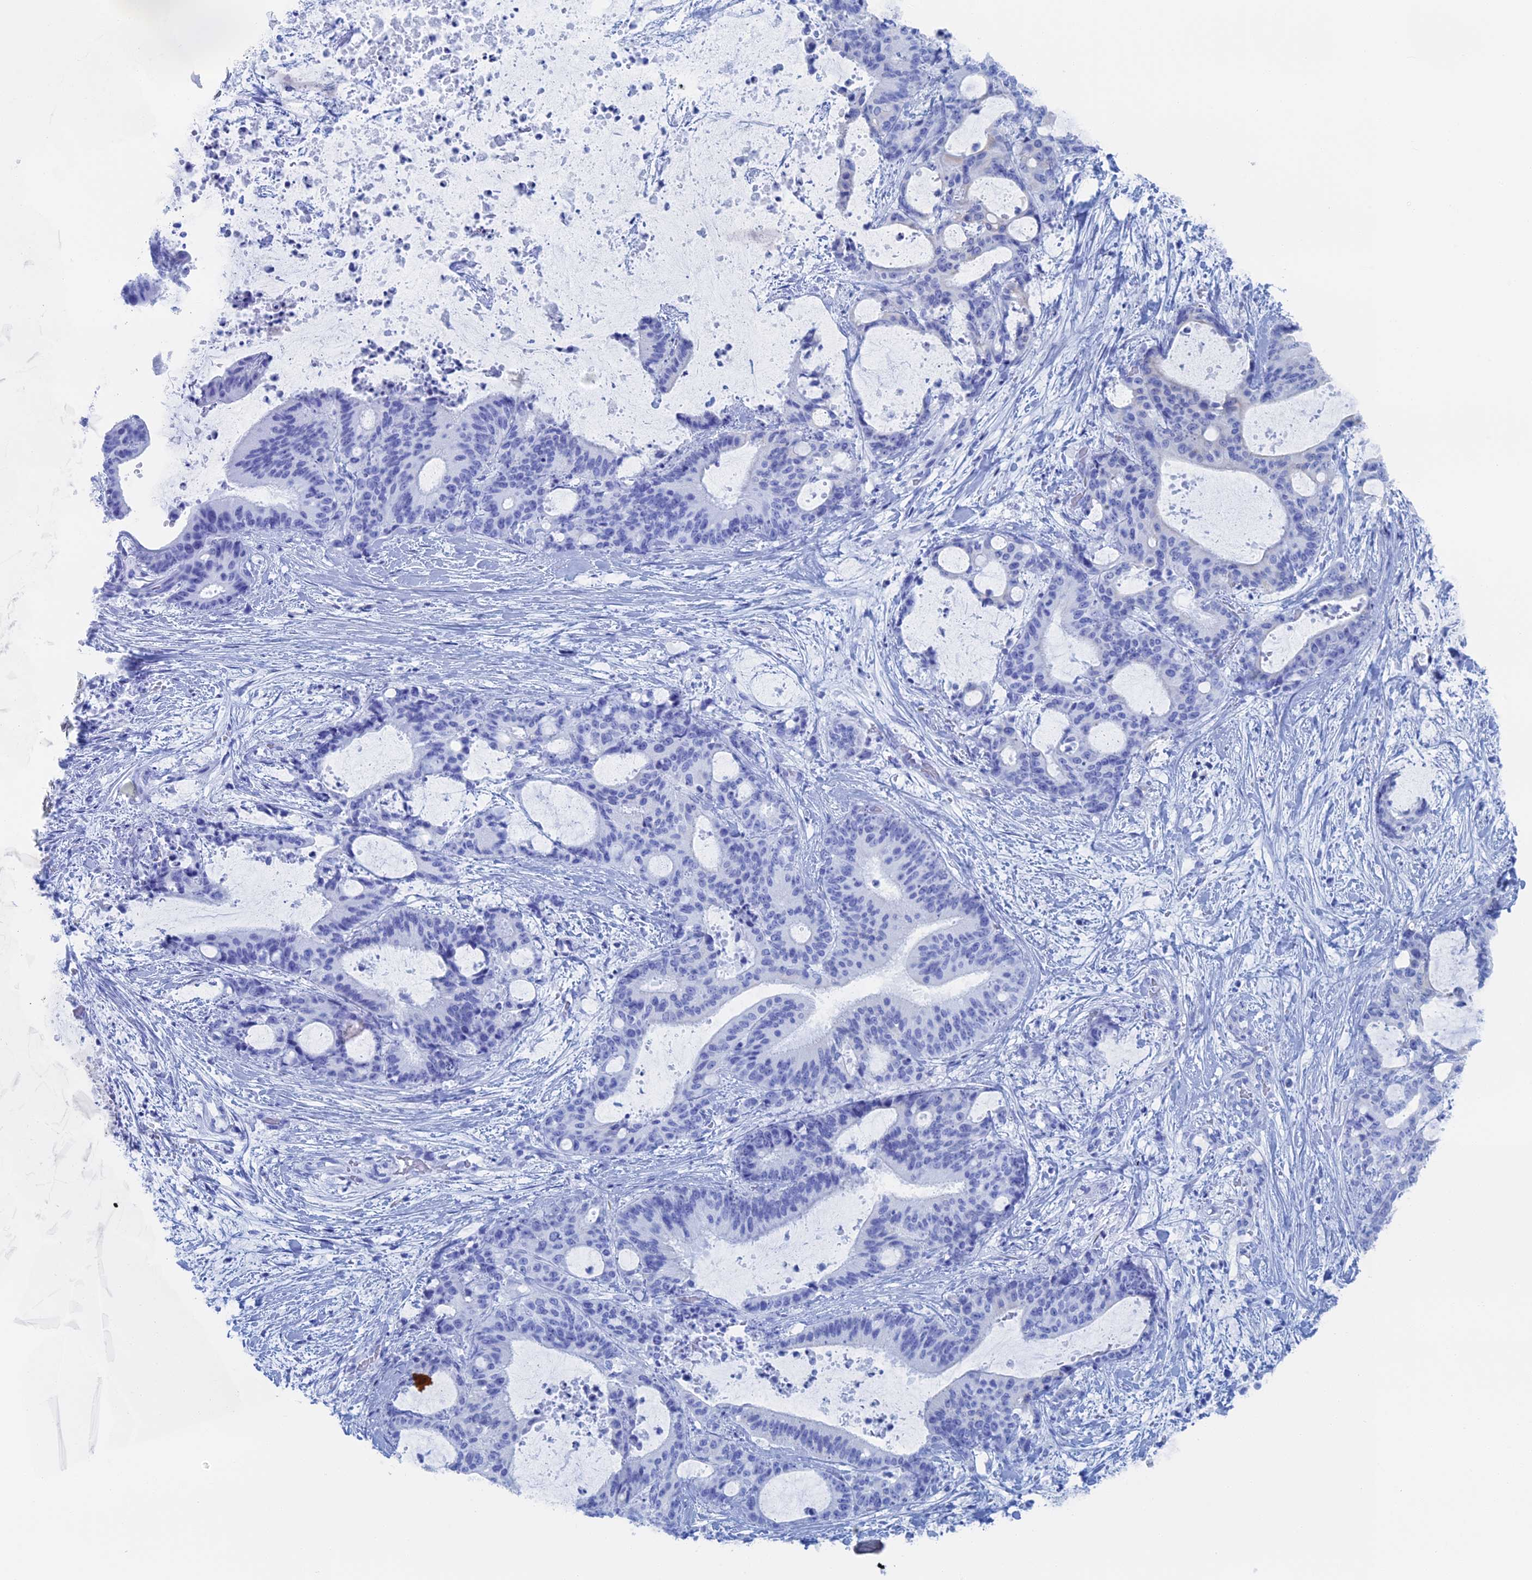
{"staining": {"intensity": "negative", "quantity": "none", "location": "none"}, "tissue": "liver cancer", "cell_type": "Tumor cells", "image_type": "cancer", "snomed": [{"axis": "morphology", "description": "Normal tissue, NOS"}, {"axis": "morphology", "description": "Cholangiocarcinoma"}, {"axis": "topography", "description": "Liver"}, {"axis": "topography", "description": "Peripheral nerve tissue"}], "caption": "The image demonstrates no staining of tumor cells in liver cancer (cholangiocarcinoma).", "gene": "IL7", "patient": {"sex": "female", "age": 73}}